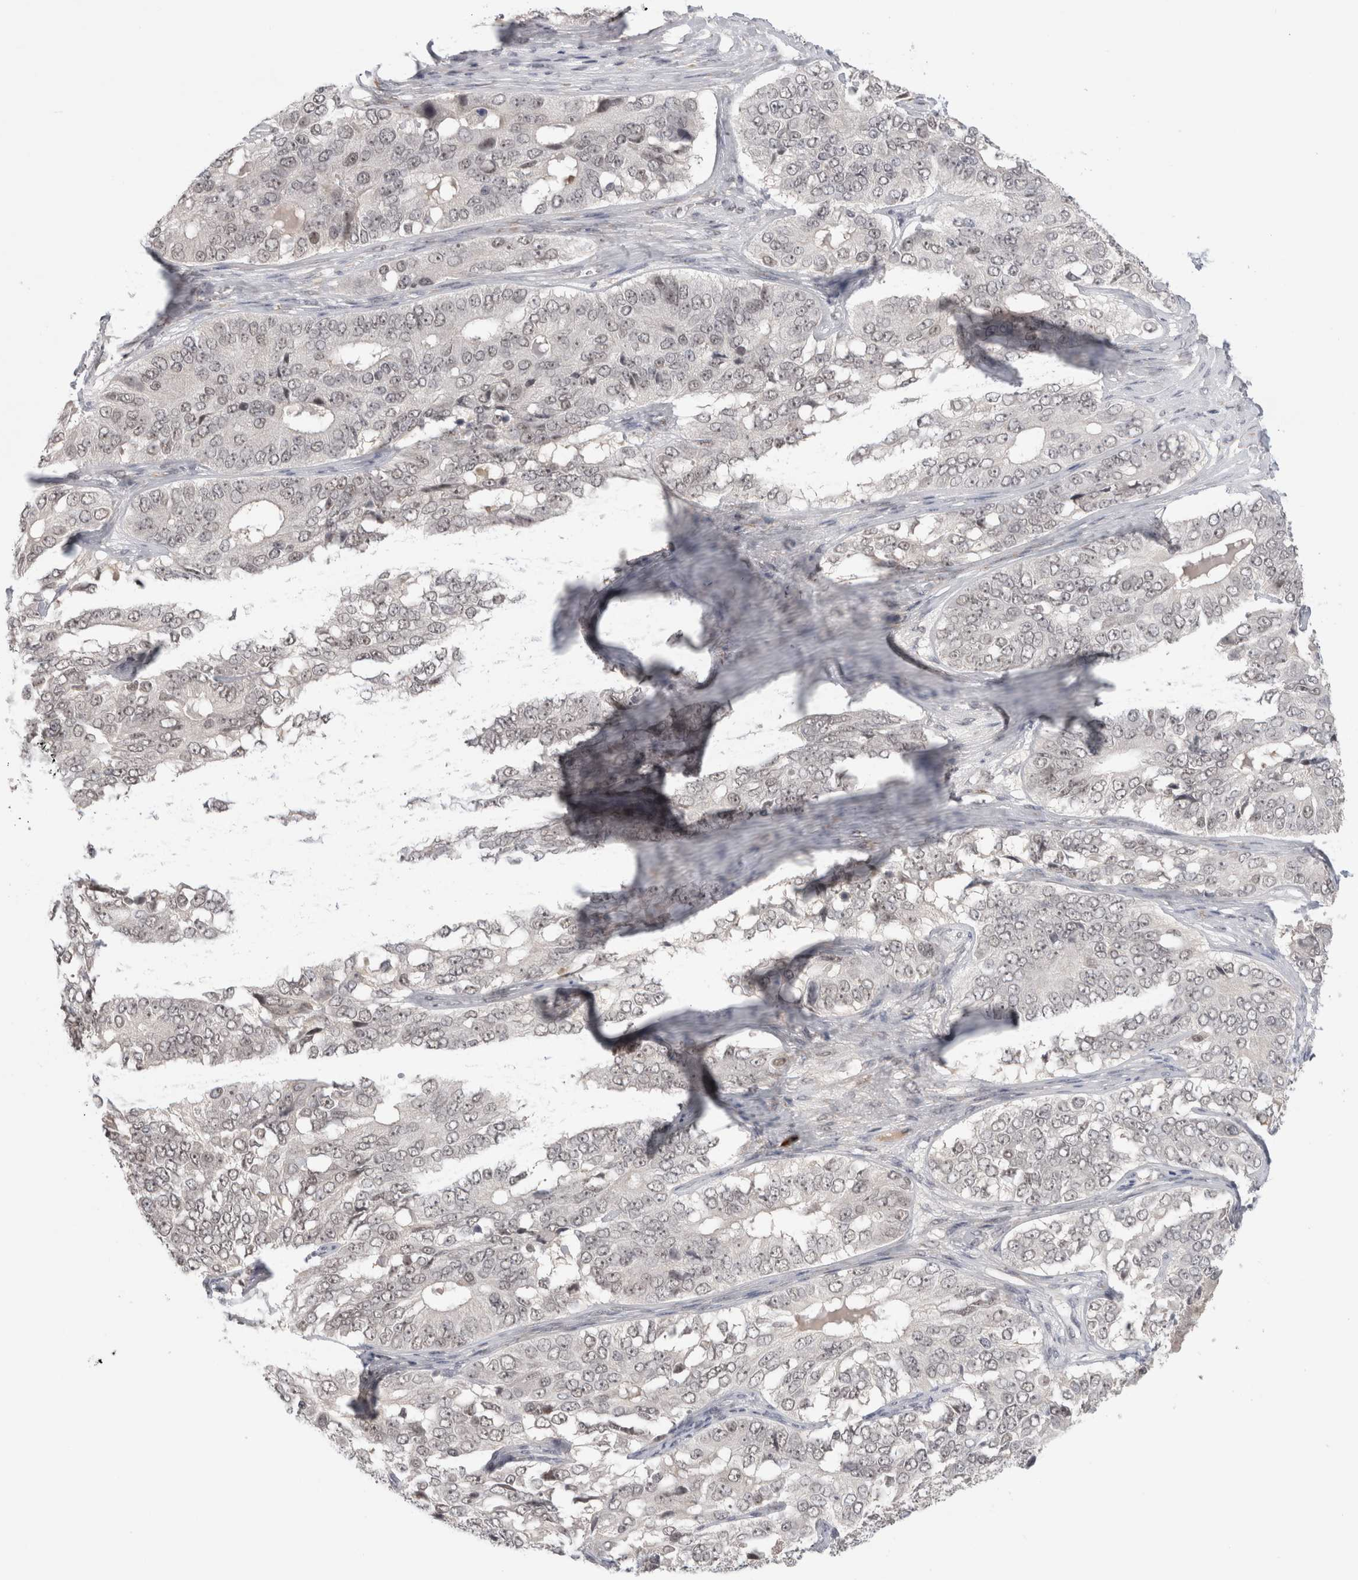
{"staining": {"intensity": "negative", "quantity": "none", "location": "none"}, "tissue": "ovarian cancer", "cell_type": "Tumor cells", "image_type": "cancer", "snomed": [{"axis": "morphology", "description": "Carcinoma, endometroid"}, {"axis": "topography", "description": "Ovary"}], "caption": "Immunohistochemistry (IHC) of human ovarian endometroid carcinoma displays no expression in tumor cells.", "gene": "ZNF24", "patient": {"sex": "female", "age": 51}}